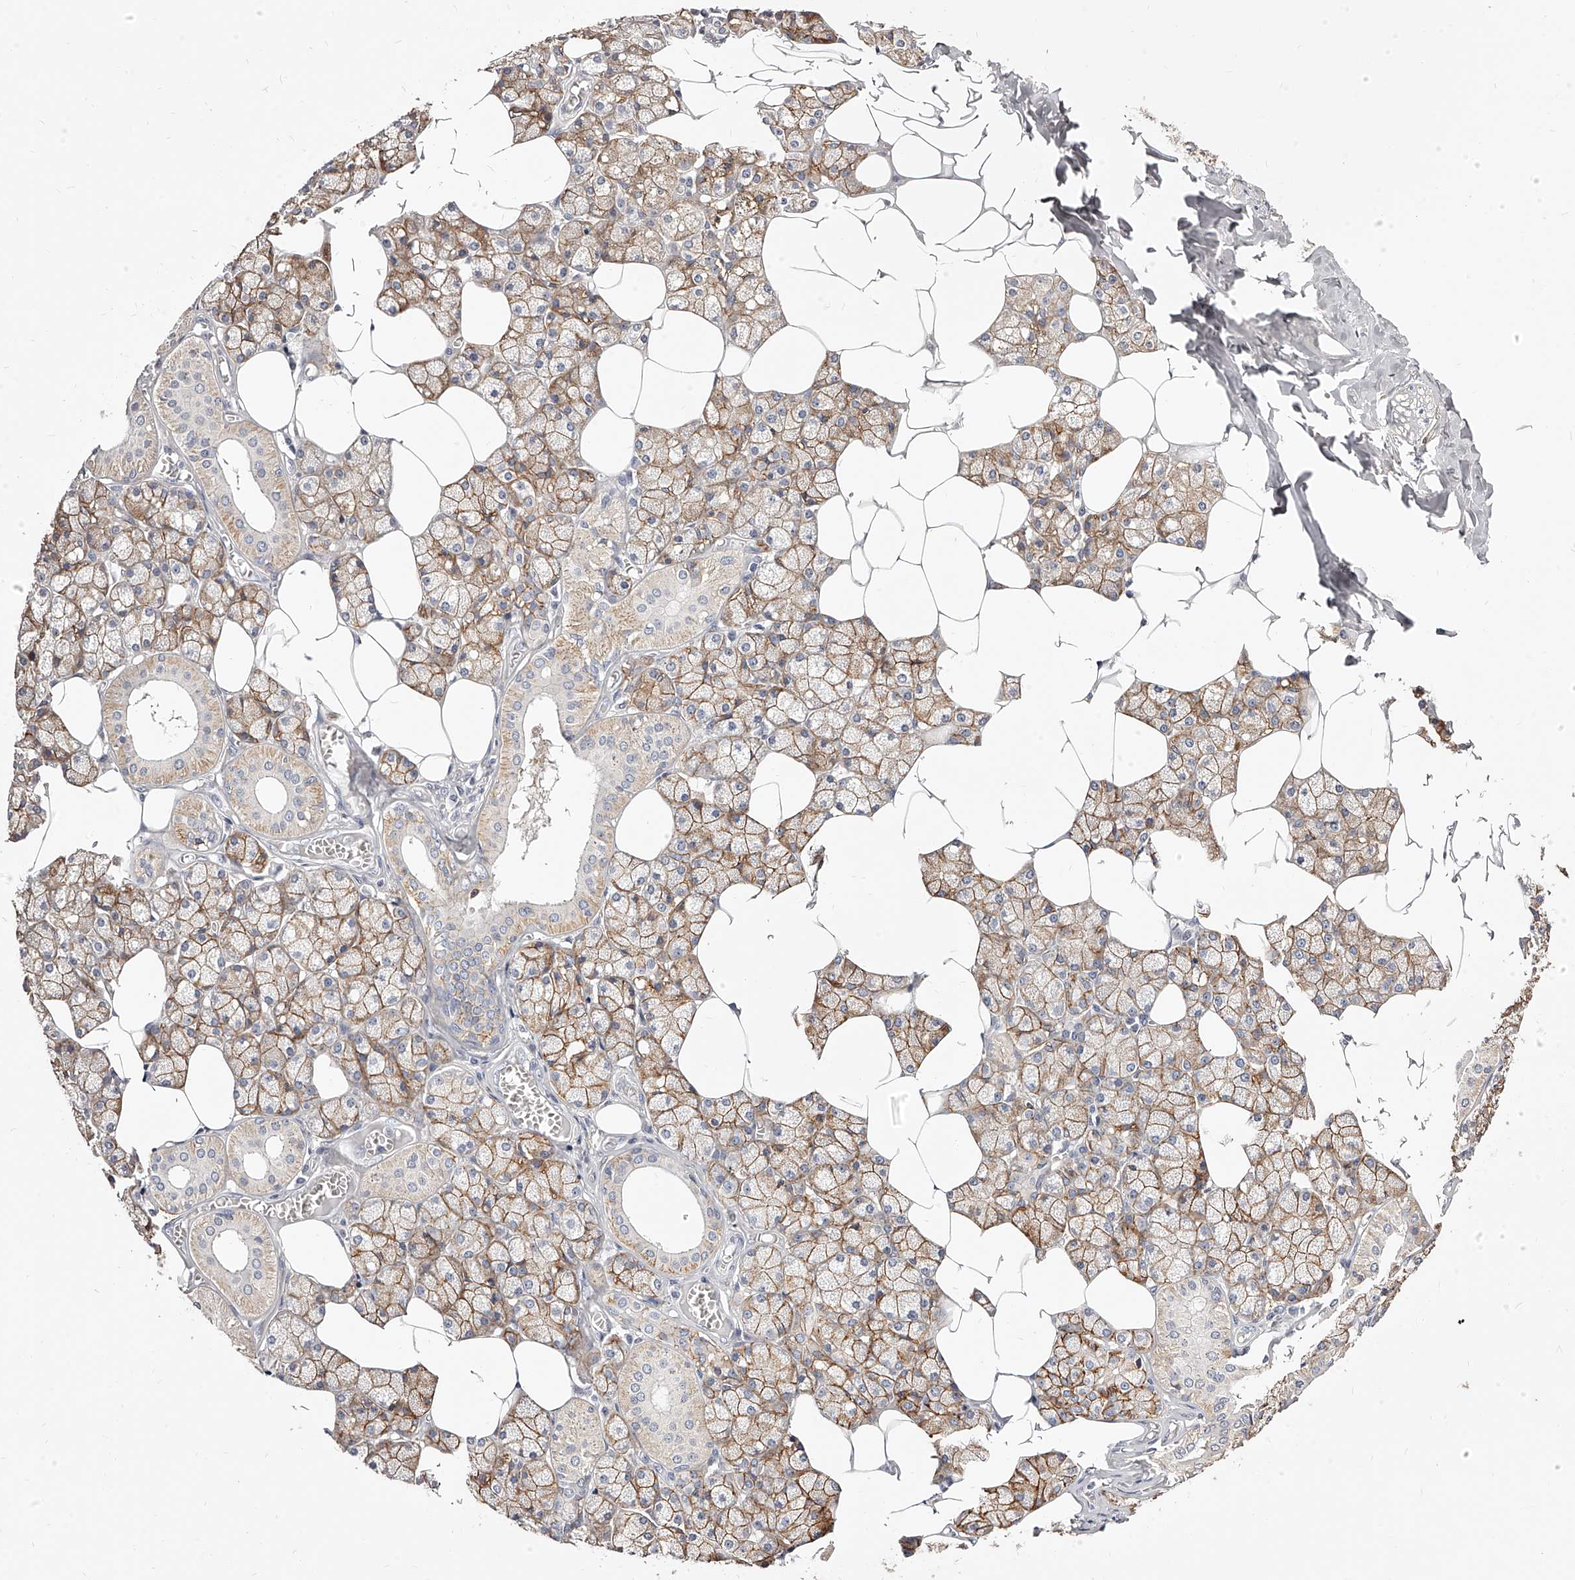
{"staining": {"intensity": "moderate", "quantity": "25%-75%", "location": "cytoplasmic/membranous"}, "tissue": "salivary gland", "cell_type": "Glandular cells", "image_type": "normal", "snomed": [{"axis": "morphology", "description": "Normal tissue, NOS"}, {"axis": "topography", "description": "Salivary gland"}], "caption": "Benign salivary gland exhibits moderate cytoplasmic/membranous positivity in approximately 25%-75% of glandular cells.", "gene": "CD82", "patient": {"sex": "male", "age": 62}}